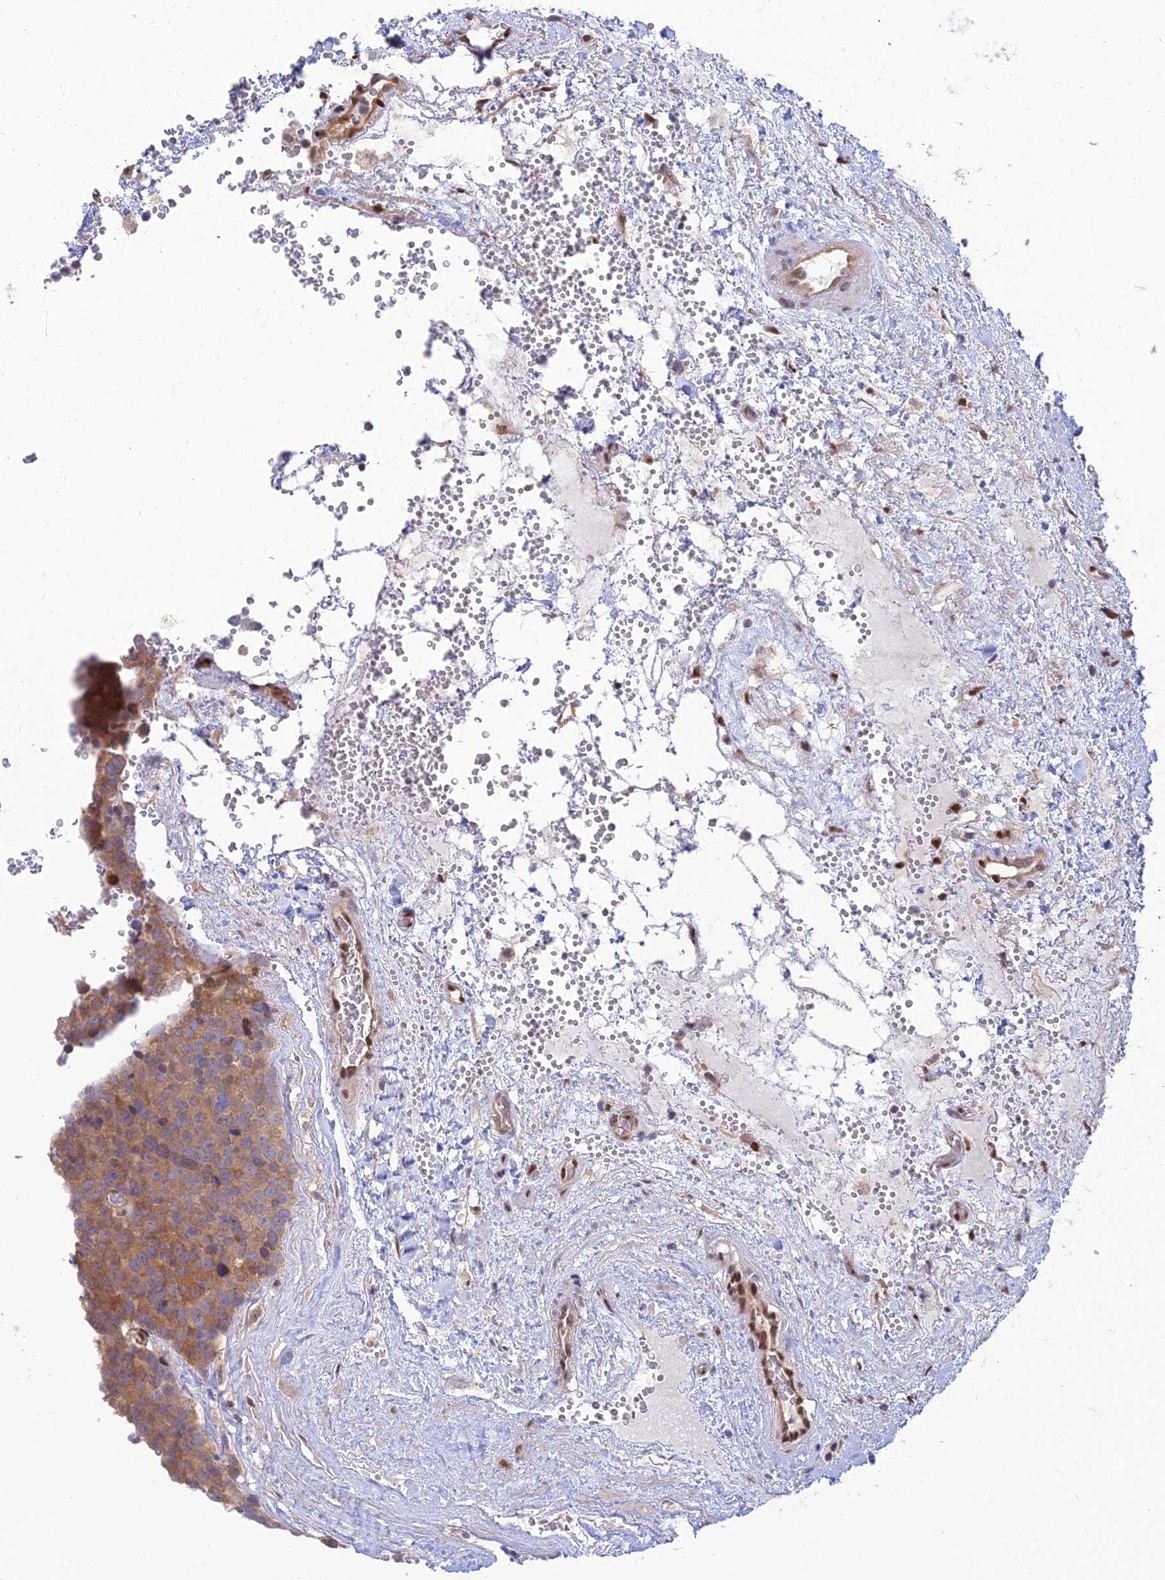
{"staining": {"intensity": "moderate", "quantity": ">75%", "location": "cytoplasmic/membranous"}, "tissue": "testis cancer", "cell_type": "Tumor cells", "image_type": "cancer", "snomed": [{"axis": "morphology", "description": "Seminoma, NOS"}, {"axis": "topography", "description": "Testis"}], "caption": "The immunohistochemical stain labels moderate cytoplasmic/membranous staining in tumor cells of testis cancer (seminoma) tissue.", "gene": "DNPEP", "patient": {"sex": "male", "age": 71}}